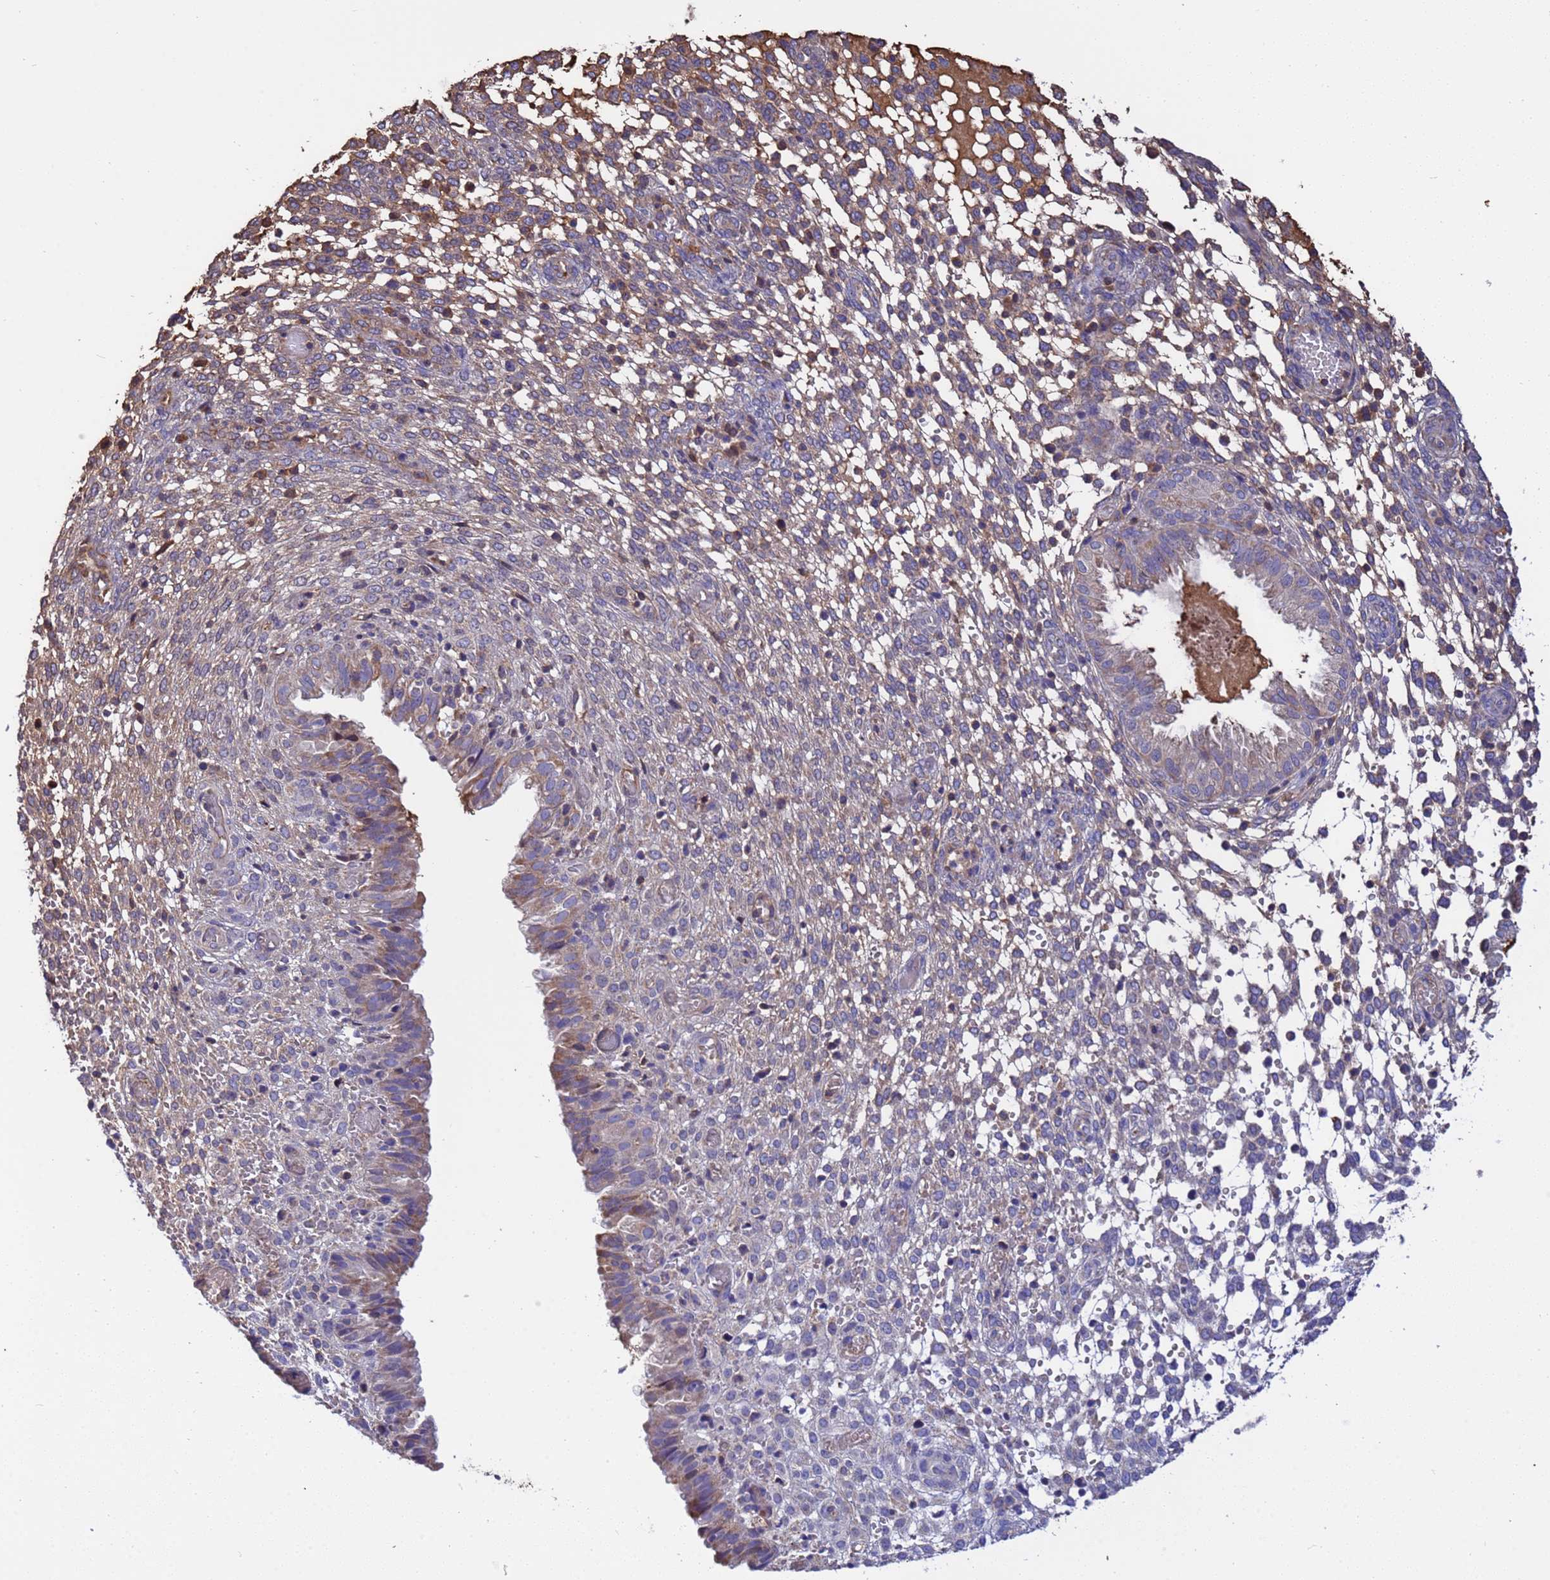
{"staining": {"intensity": "weak", "quantity": "<25%", "location": "cytoplasmic/membranous"}, "tissue": "endometrium", "cell_type": "Cells in endometrial stroma", "image_type": "normal", "snomed": [{"axis": "morphology", "description": "Normal tissue, NOS"}, {"axis": "topography", "description": "Endometrium"}], "caption": "High magnification brightfield microscopy of benign endometrium stained with DAB (brown) and counterstained with hematoxylin (blue): cells in endometrial stroma show no significant staining. (Stains: DAB (3,3'-diaminobenzidine) immunohistochemistry with hematoxylin counter stain, Microscopy: brightfield microscopy at high magnification).", "gene": "GLUD1", "patient": {"sex": "female", "age": 33}}